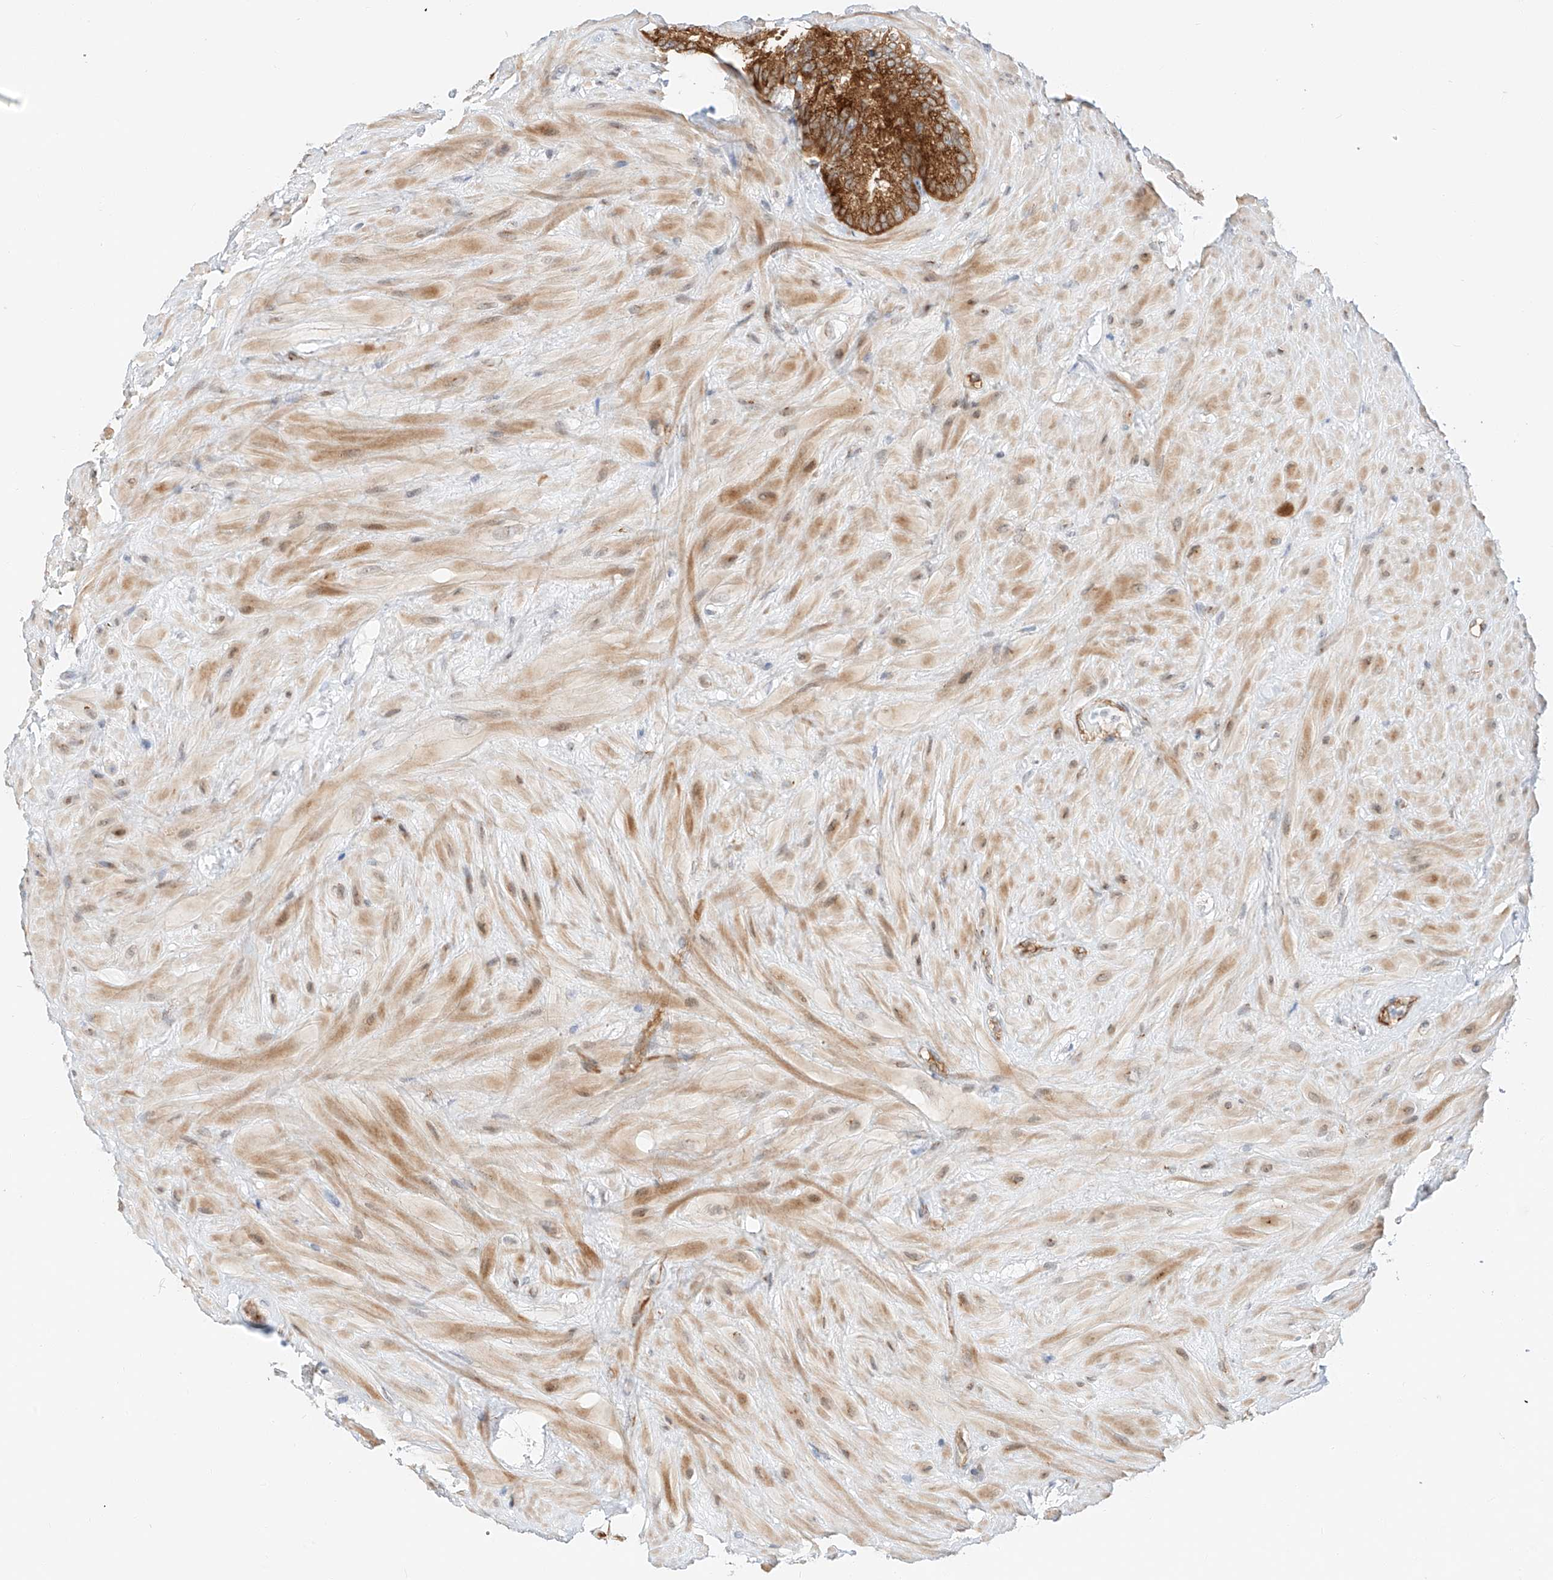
{"staining": {"intensity": "strong", "quantity": ">75%", "location": "cytoplasmic/membranous"}, "tissue": "seminal vesicle", "cell_type": "Glandular cells", "image_type": "normal", "snomed": [{"axis": "morphology", "description": "Normal tissue, NOS"}, {"axis": "topography", "description": "Seminal veicle"}], "caption": "Protein staining of unremarkable seminal vesicle exhibits strong cytoplasmic/membranous expression in approximately >75% of glandular cells.", "gene": "CARMIL1", "patient": {"sex": "male", "age": 80}}